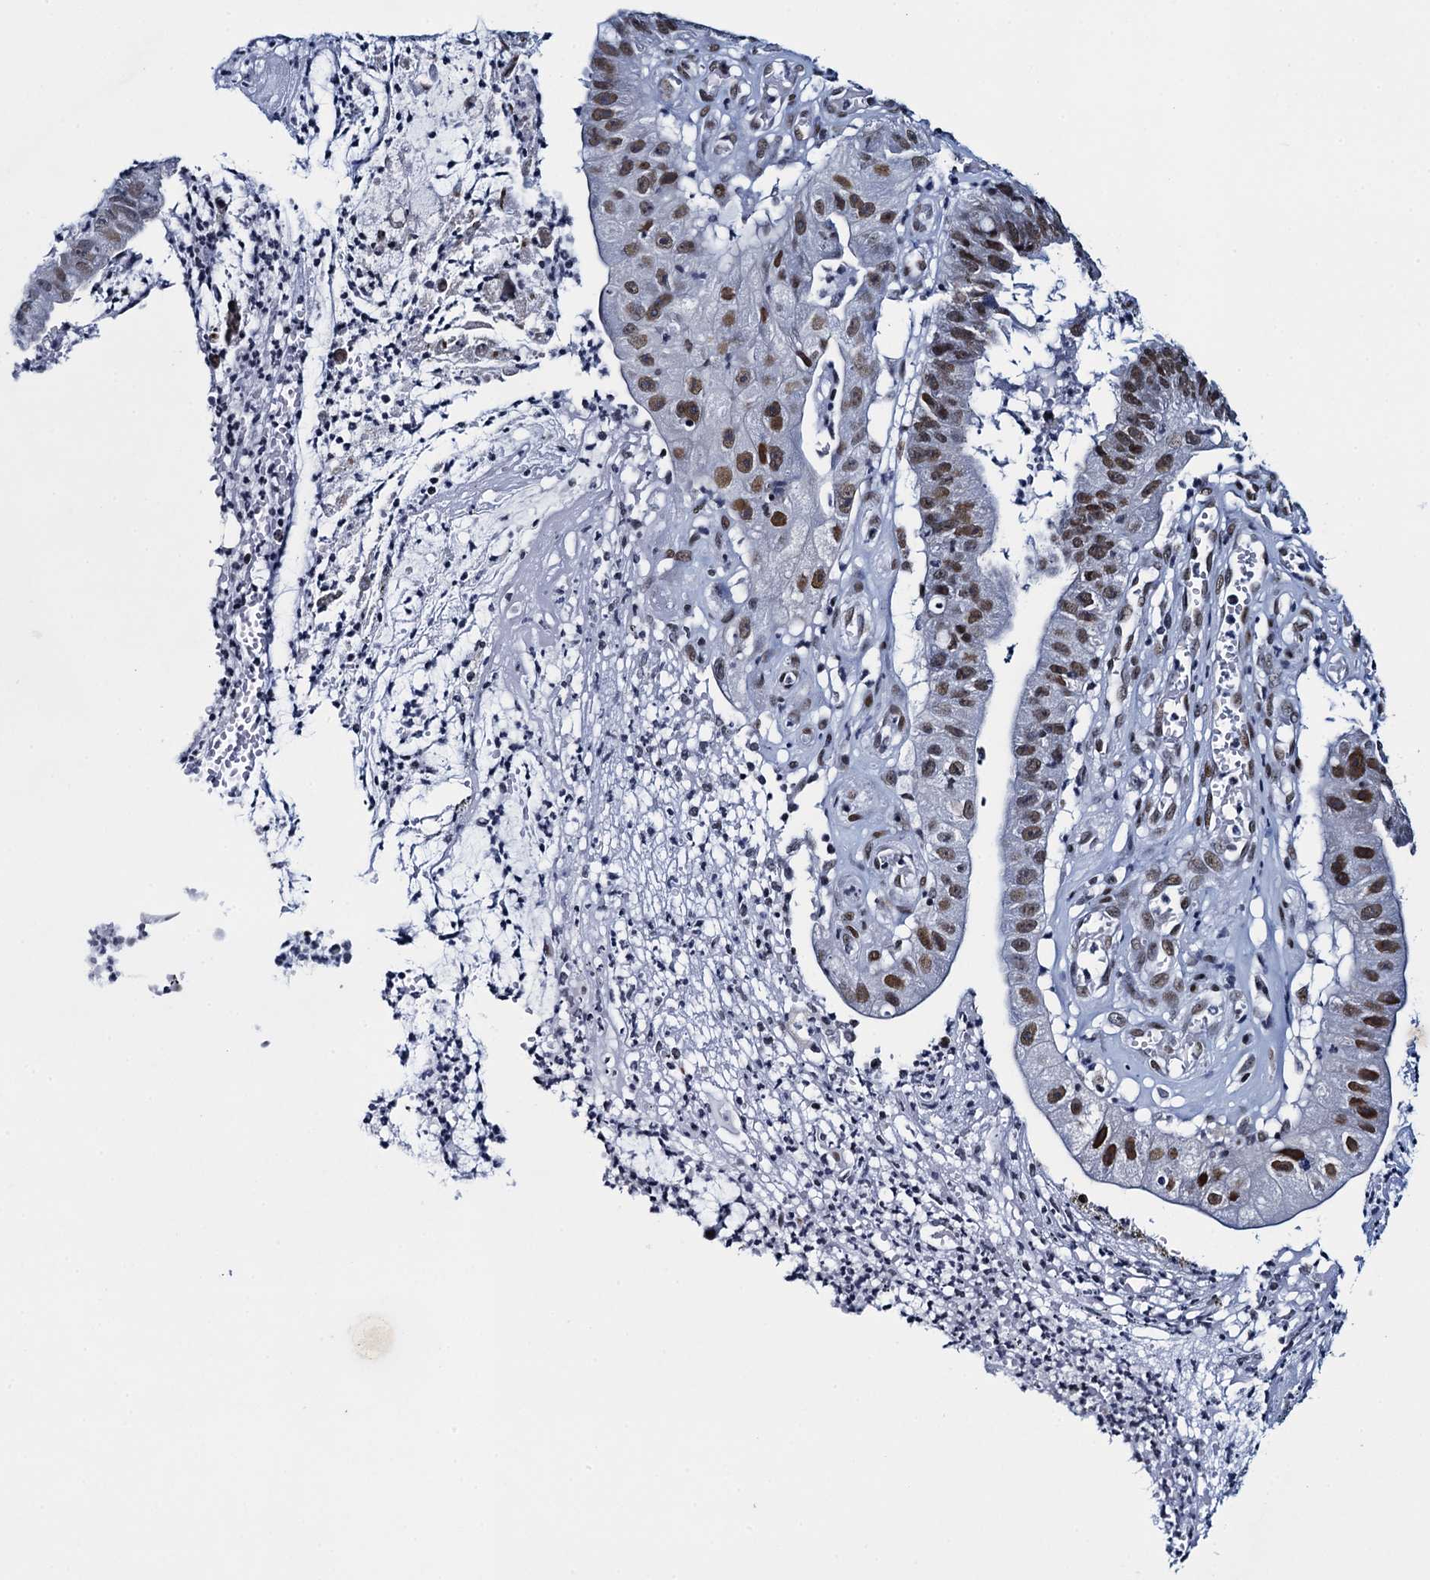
{"staining": {"intensity": "moderate", "quantity": ">75%", "location": "nuclear"}, "tissue": "stomach cancer", "cell_type": "Tumor cells", "image_type": "cancer", "snomed": [{"axis": "morphology", "description": "Adenocarcinoma, NOS"}, {"axis": "topography", "description": "Stomach"}], "caption": "Tumor cells exhibit medium levels of moderate nuclear positivity in about >75% of cells in stomach cancer (adenocarcinoma).", "gene": "HNRNPUL2", "patient": {"sex": "male", "age": 59}}